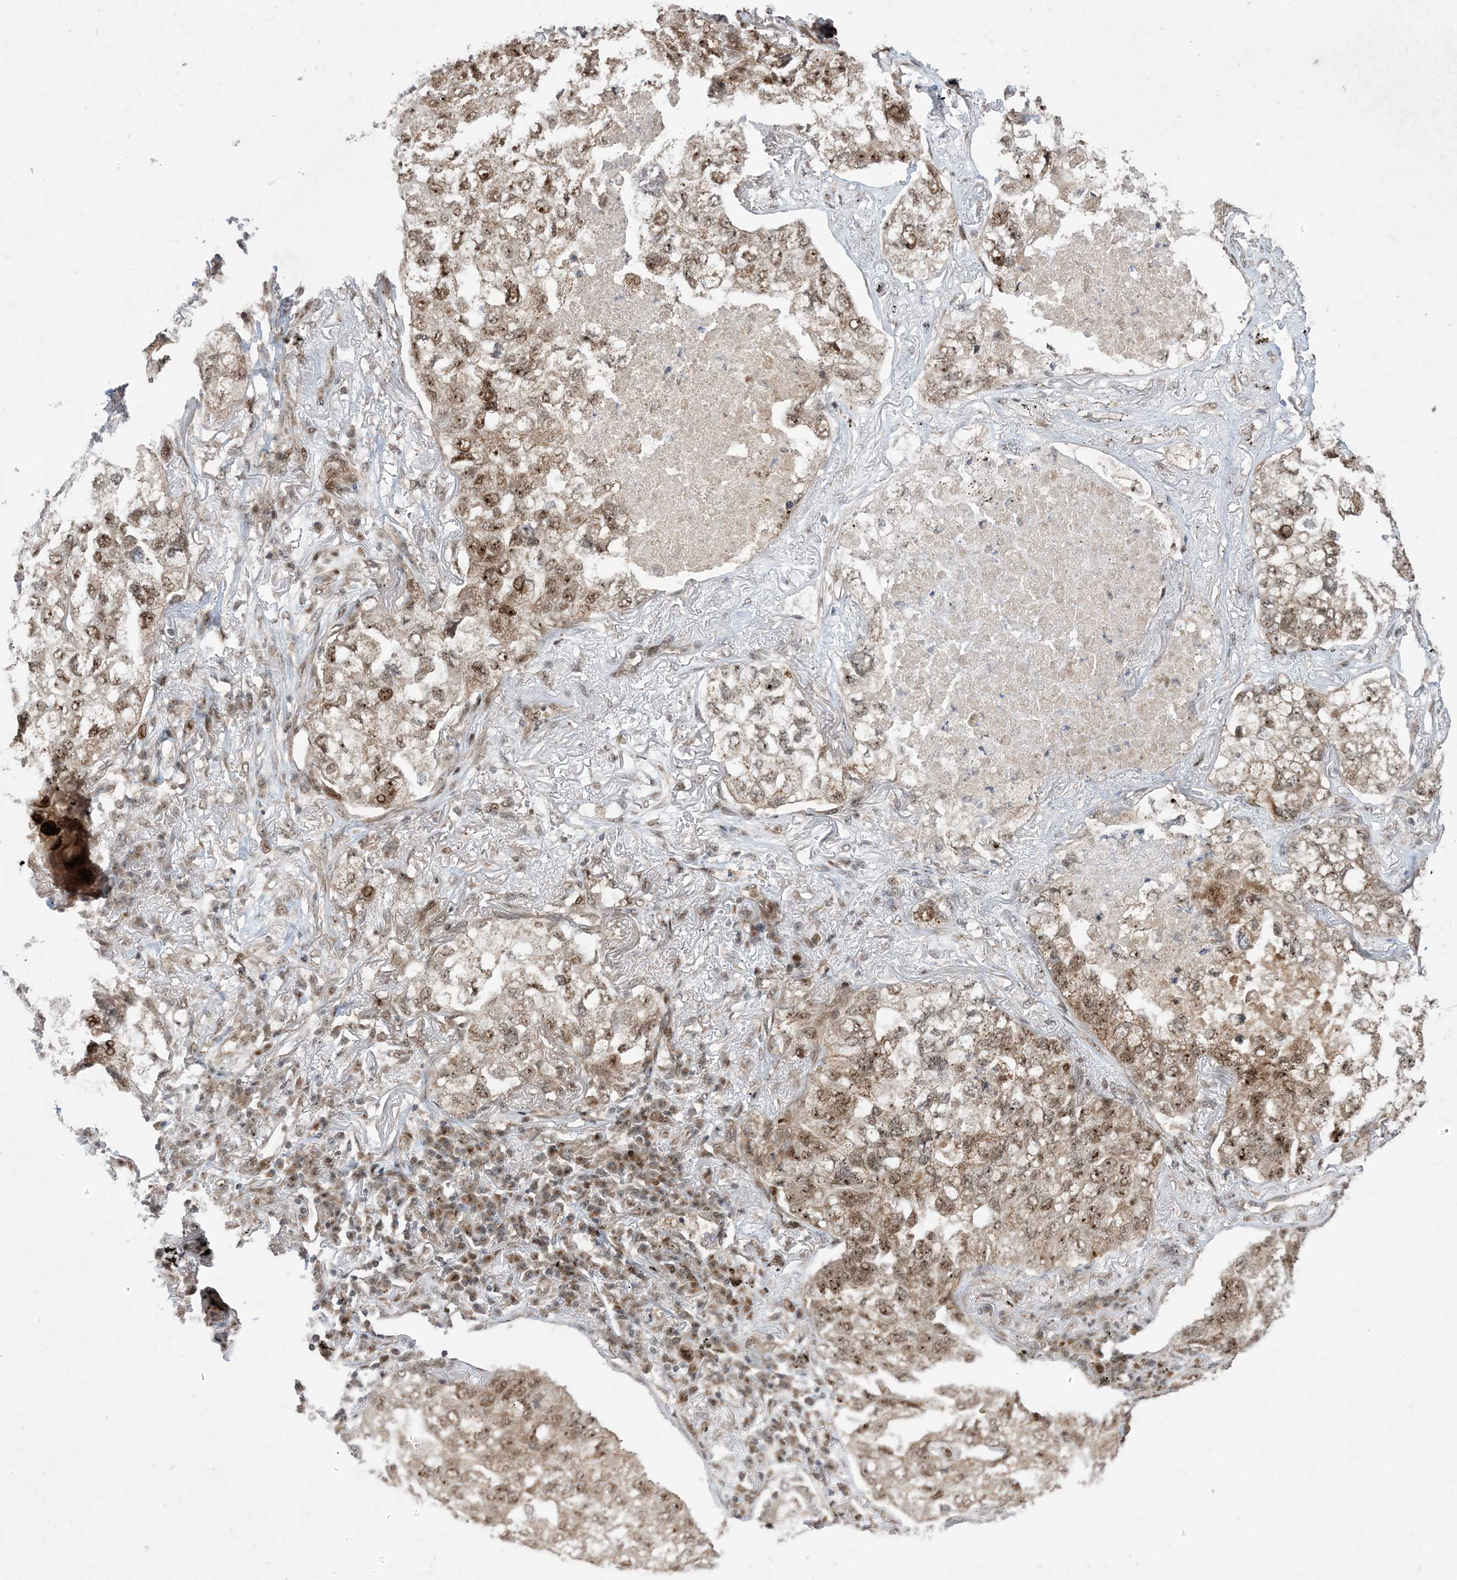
{"staining": {"intensity": "moderate", "quantity": ">75%", "location": "nuclear"}, "tissue": "lung cancer", "cell_type": "Tumor cells", "image_type": "cancer", "snomed": [{"axis": "morphology", "description": "Adenocarcinoma, NOS"}, {"axis": "topography", "description": "Lung"}], "caption": "DAB (3,3'-diaminobenzidine) immunohistochemical staining of lung adenocarcinoma reveals moderate nuclear protein positivity in approximately >75% of tumor cells.", "gene": "FAM9B", "patient": {"sex": "male", "age": 65}}